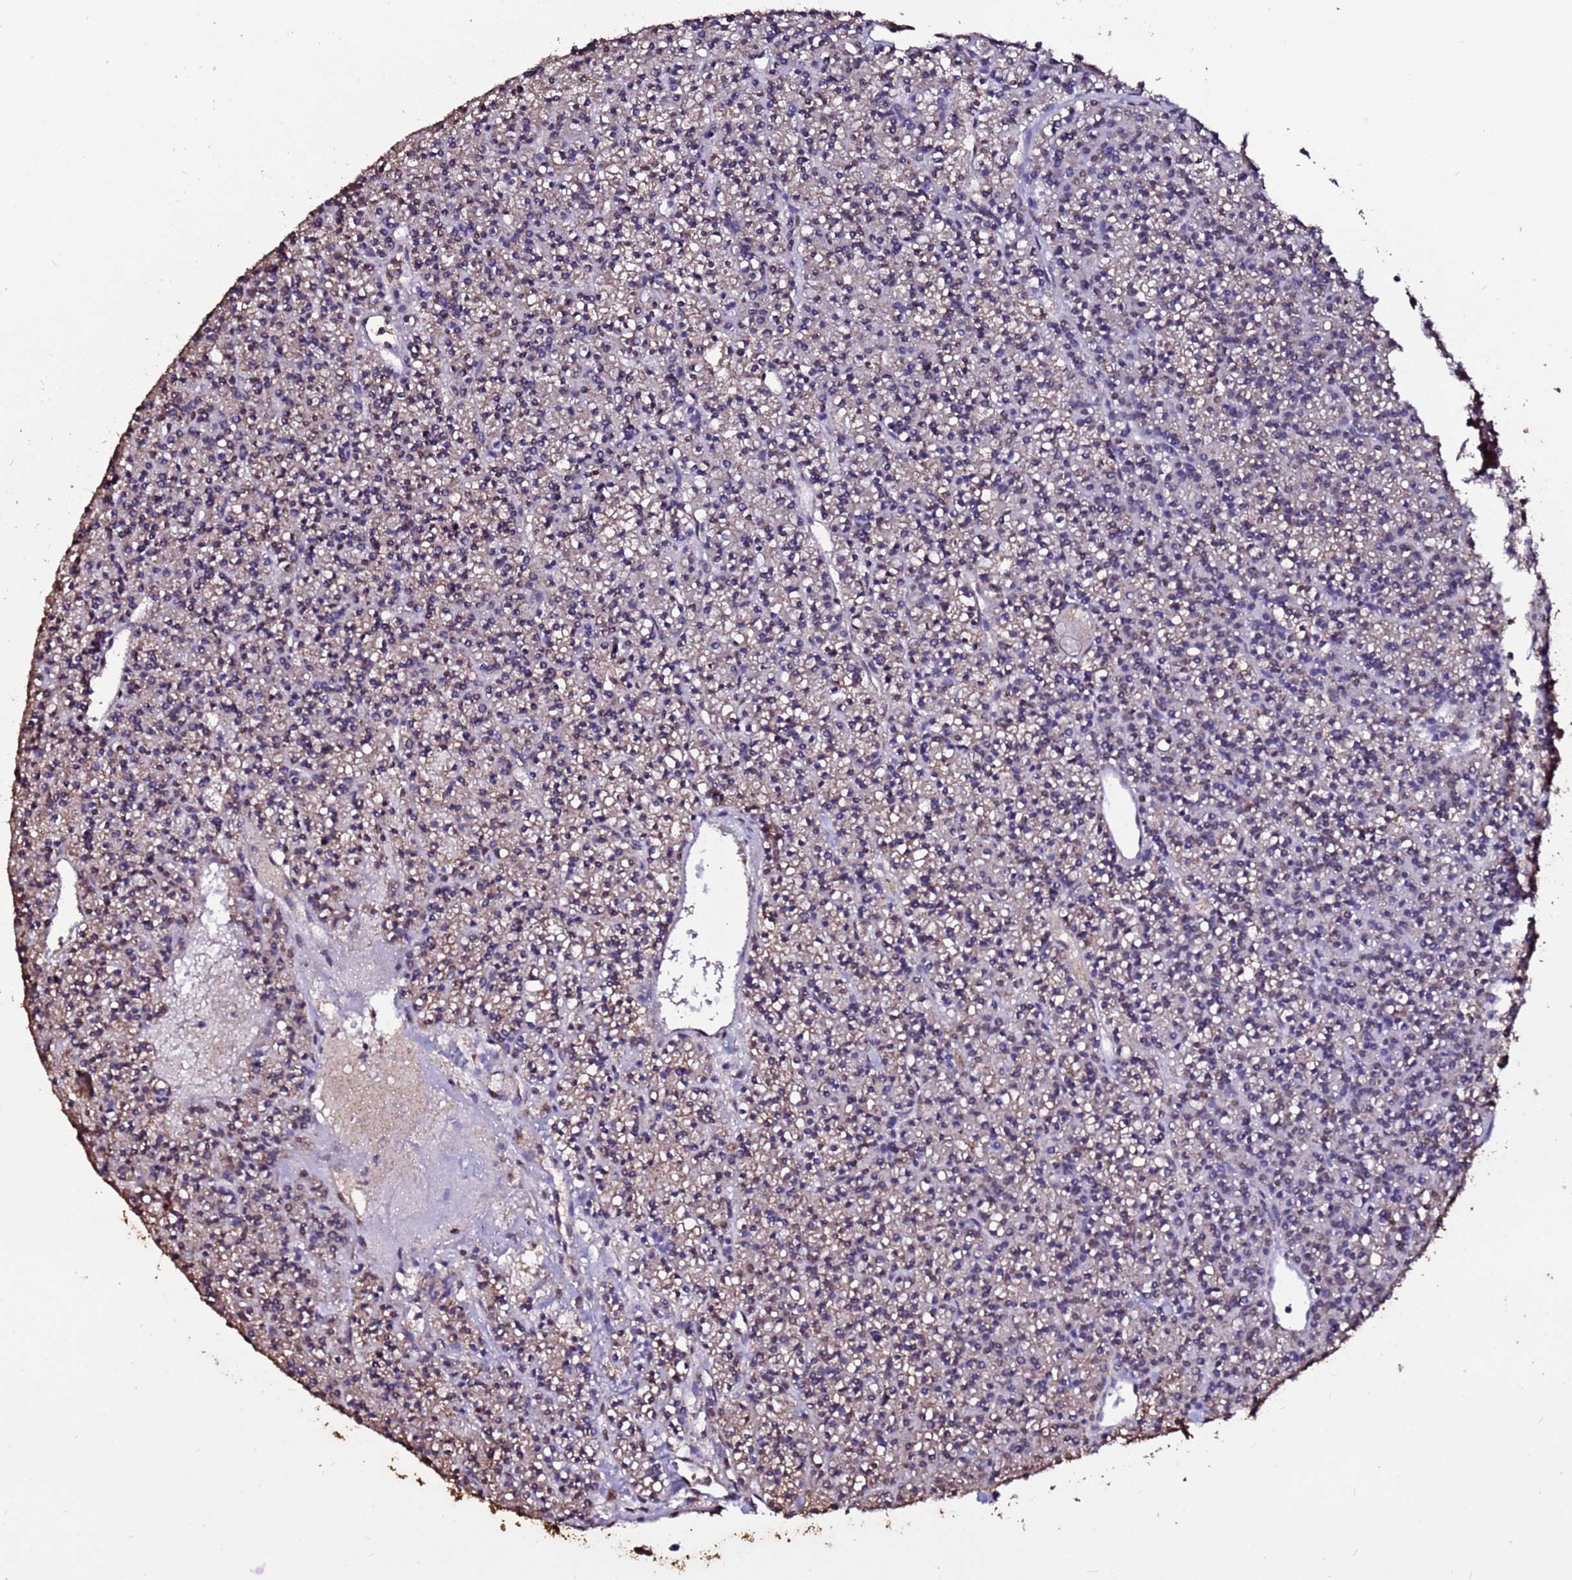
{"staining": {"intensity": "weak", "quantity": "<25%", "location": "cytoplasmic/membranous"}, "tissue": "parathyroid gland", "cell_type": "Glandular cells", "image_type": "normal", "snomed": [{"axis": "morphology", "description": "Normal tissue, NOS"}, {"axis": "topography", "description": "Parathyroid gland"}], "caption": "Glandular cells are negative for protein expression in normal human parathyroid gland. (DAB (3,3'-diaminobenzidine) immunohistochemistry visualized using brightfield microscopy, high magnification).", "gene": "TRIP6", "patient": {"sex": "female", "age": 45}}